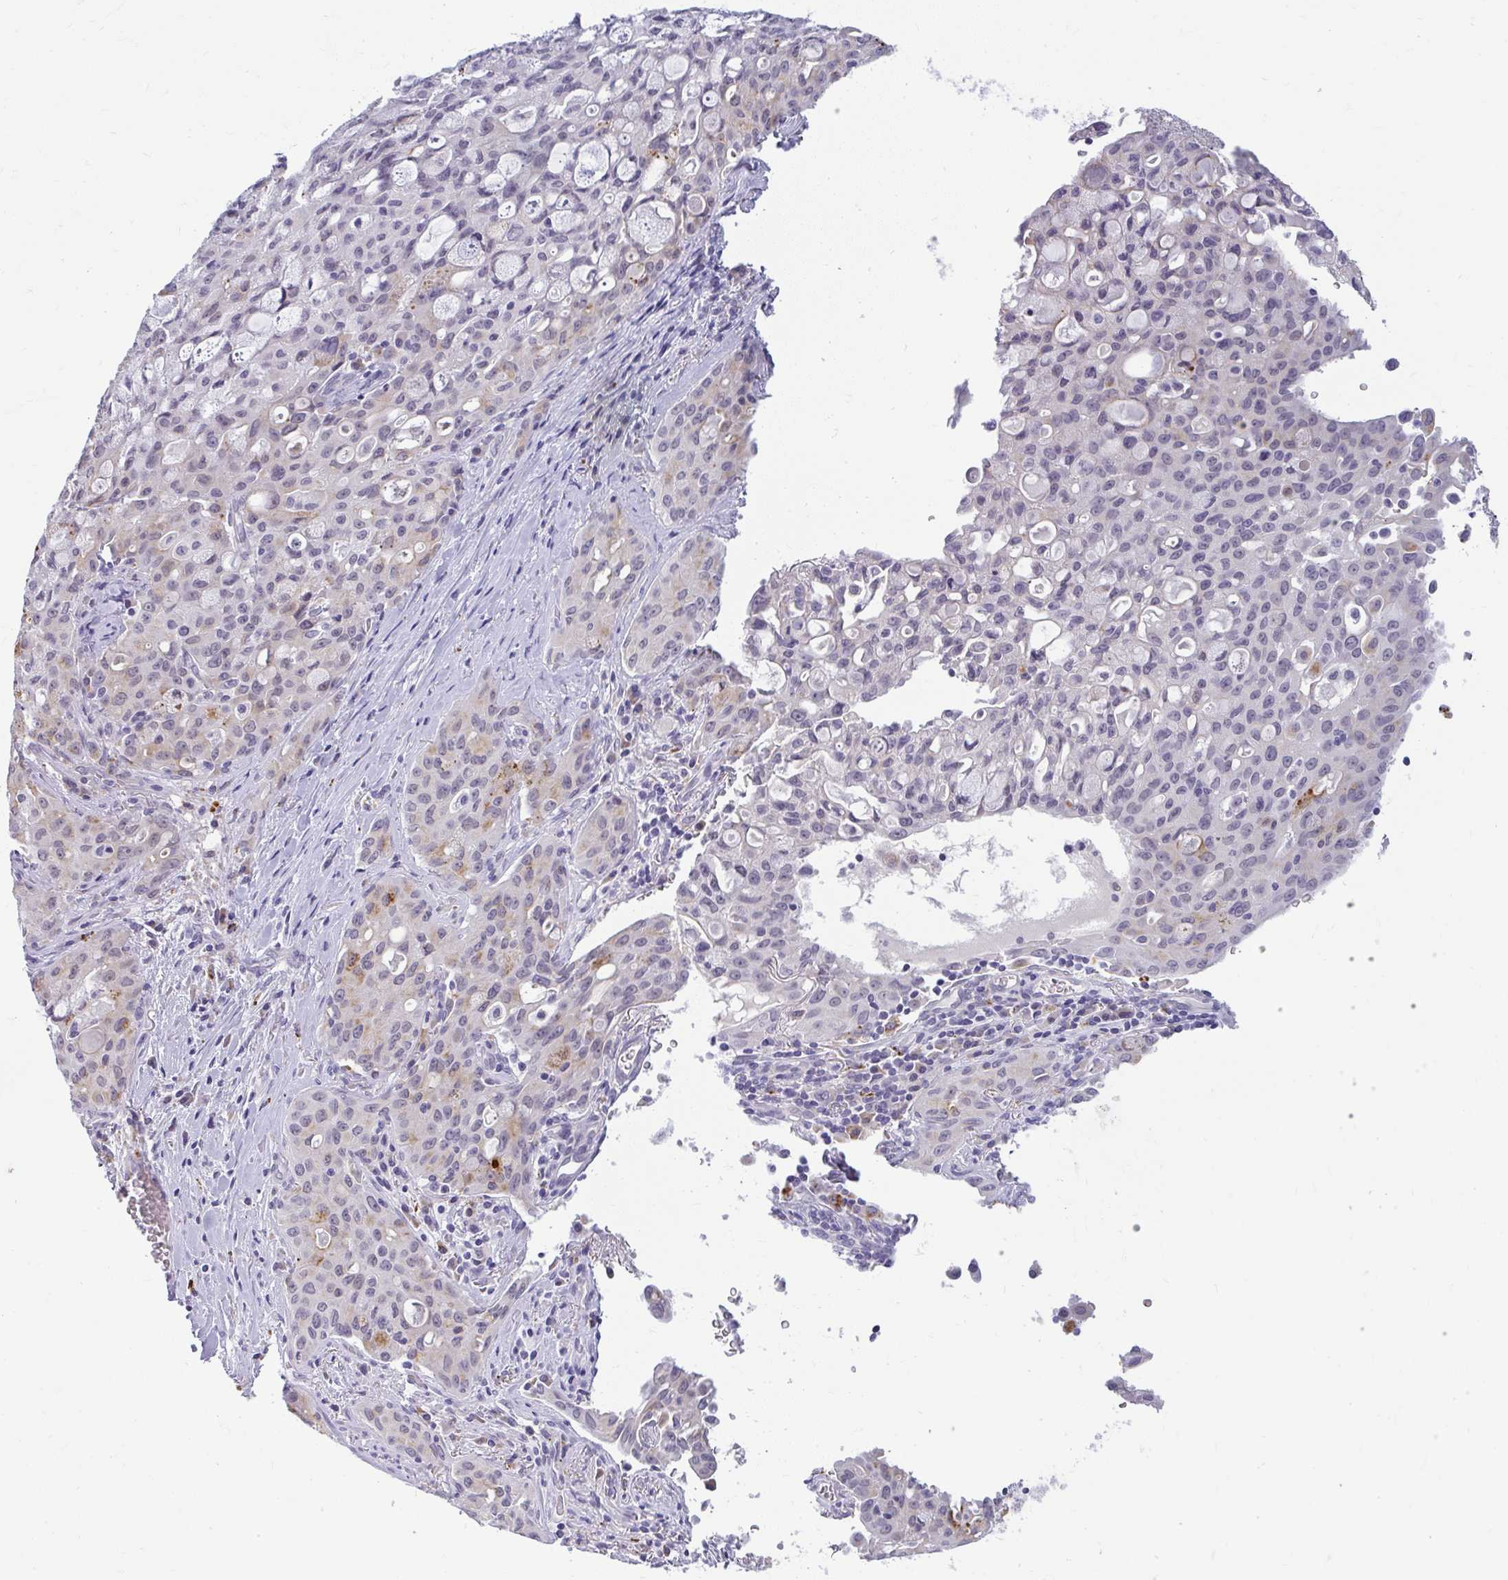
{"staining": {"intensity": "weak", "quantity": "<25%", "location": "cytoplasmic/membranous"}, "tissue": "lung cancer", "cell_type": "Tumor cells", "image_type": "cancer", "snomed": [{"axis": "morphology", "description": "Adenocarcinoma, NOS"}, {"axis": "topography", "description": "Lung"}], "caption": "Immunohistochemistry (IHC) of lung cancer exhibits no positivity in tumor cells.", "gene": "TEX33", "patient": {"sex": "female", "age": 44}}